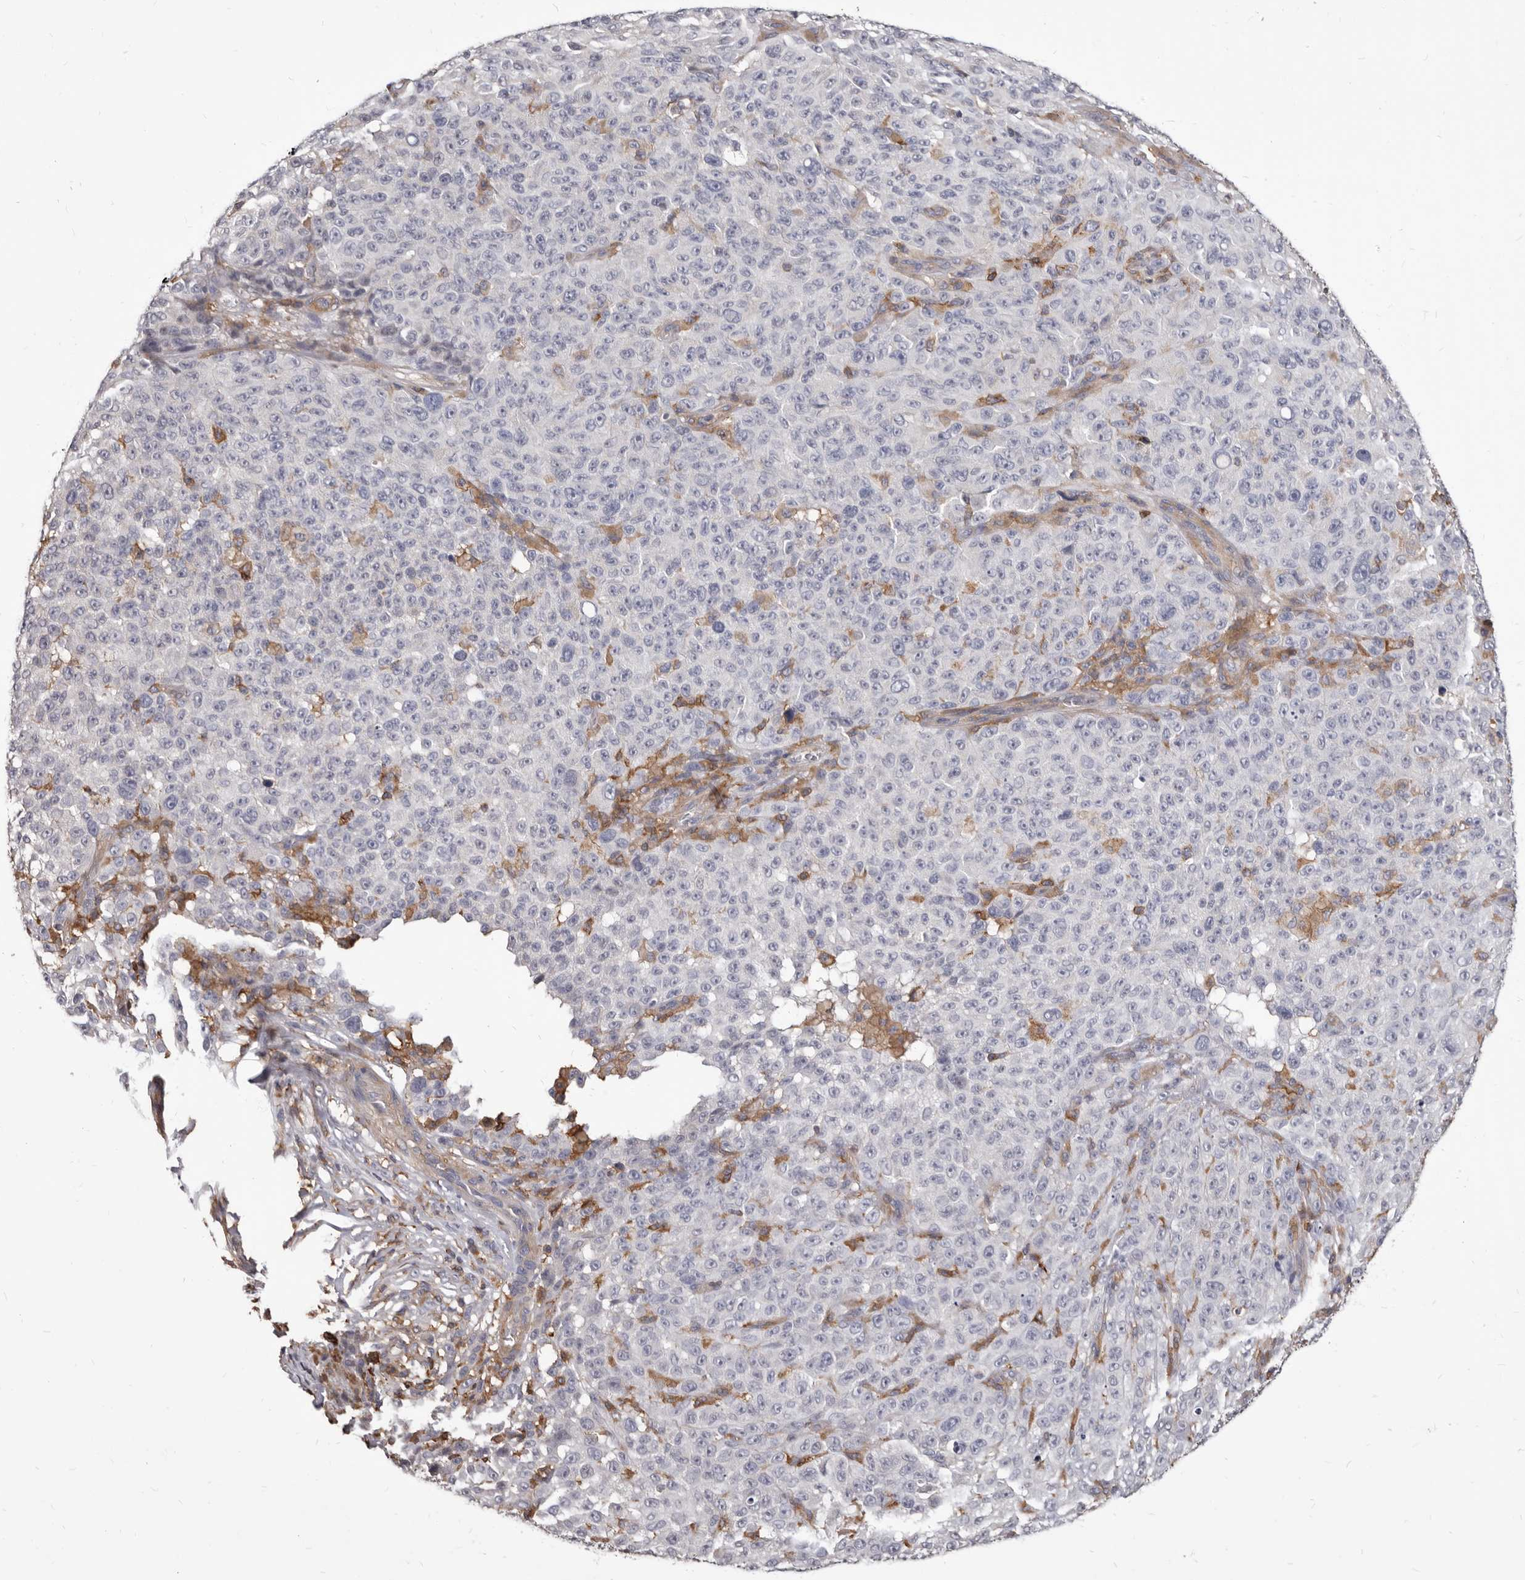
{"staining": {"intensity": "negative", "quantity": "none", "location": "none"}, "tissue": "melanoma", "cell_type": "Tumor cells", "image_type": "cancer", "snomed": [{"axis": "morphology", "description": "Malignant melanoma, NOS"}, {"axis": "topography", "description": "Skin"}], "caption": "Human malignant melanoma stained for a protein using immunohistochemistry (IHC) reveals no positivity in tumor cells.", "gene": "NIBAN1", "patient": {"sex": "female", "age": 82}}